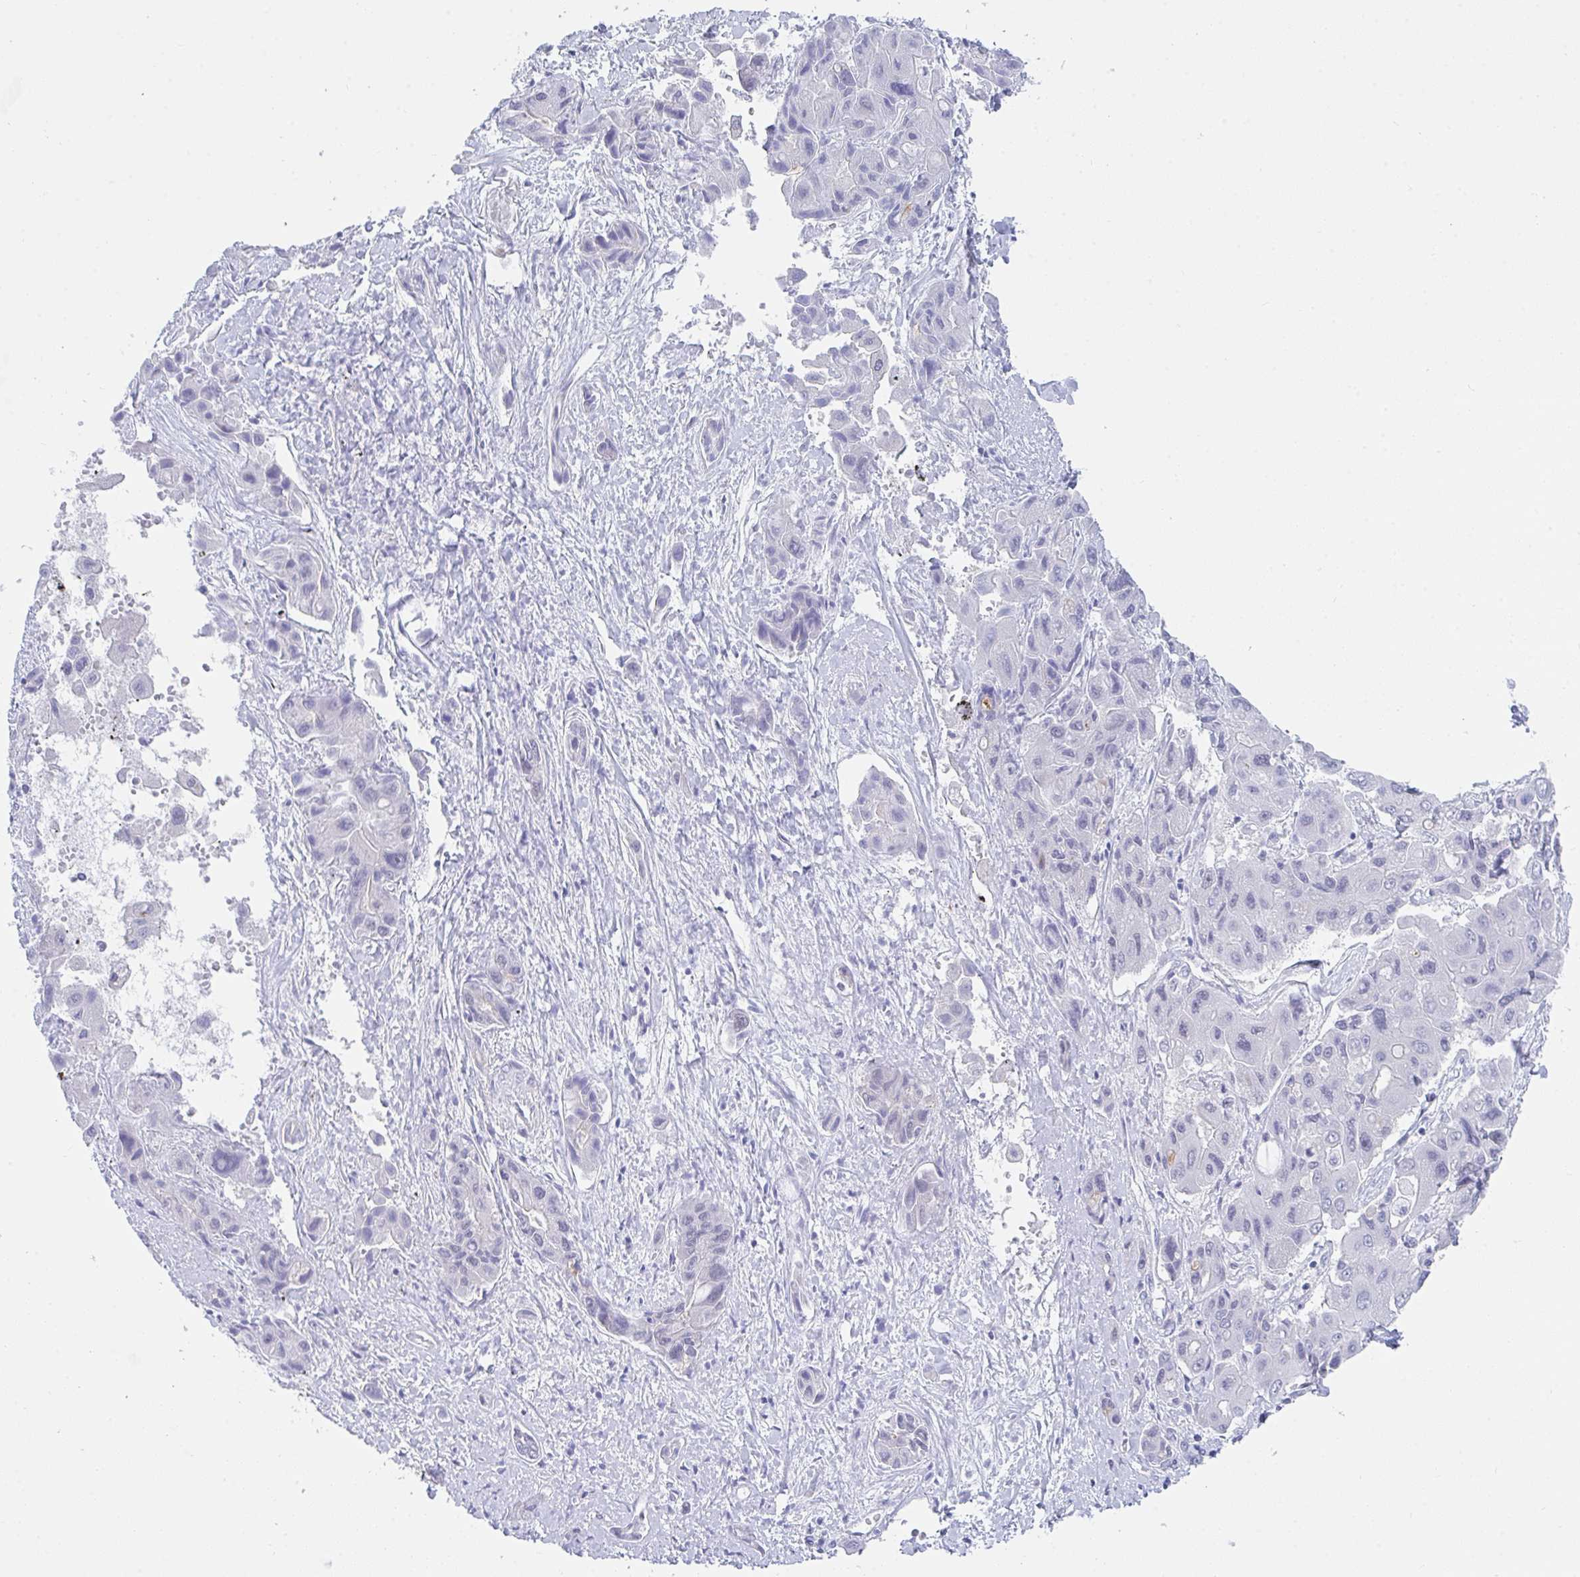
{"staining": {"intensity": "negative", "quantity": "none", "location": "none"}, "tissue": "liver cancer", "cell_type": "Tumor cells", "image_type": "cancer", "snomed": [{"axis": "morphology", "description": "Cholangiocarcinoma"}, {"axis": "topography", "description": "Liver"}], "caption": "Cholangiocarcinoma (liver) was stained to show a protein in brown. There is no significant staining in tumor cells.", "gene": "DAOA", "patient": {"sex": "male", "age": 67}}